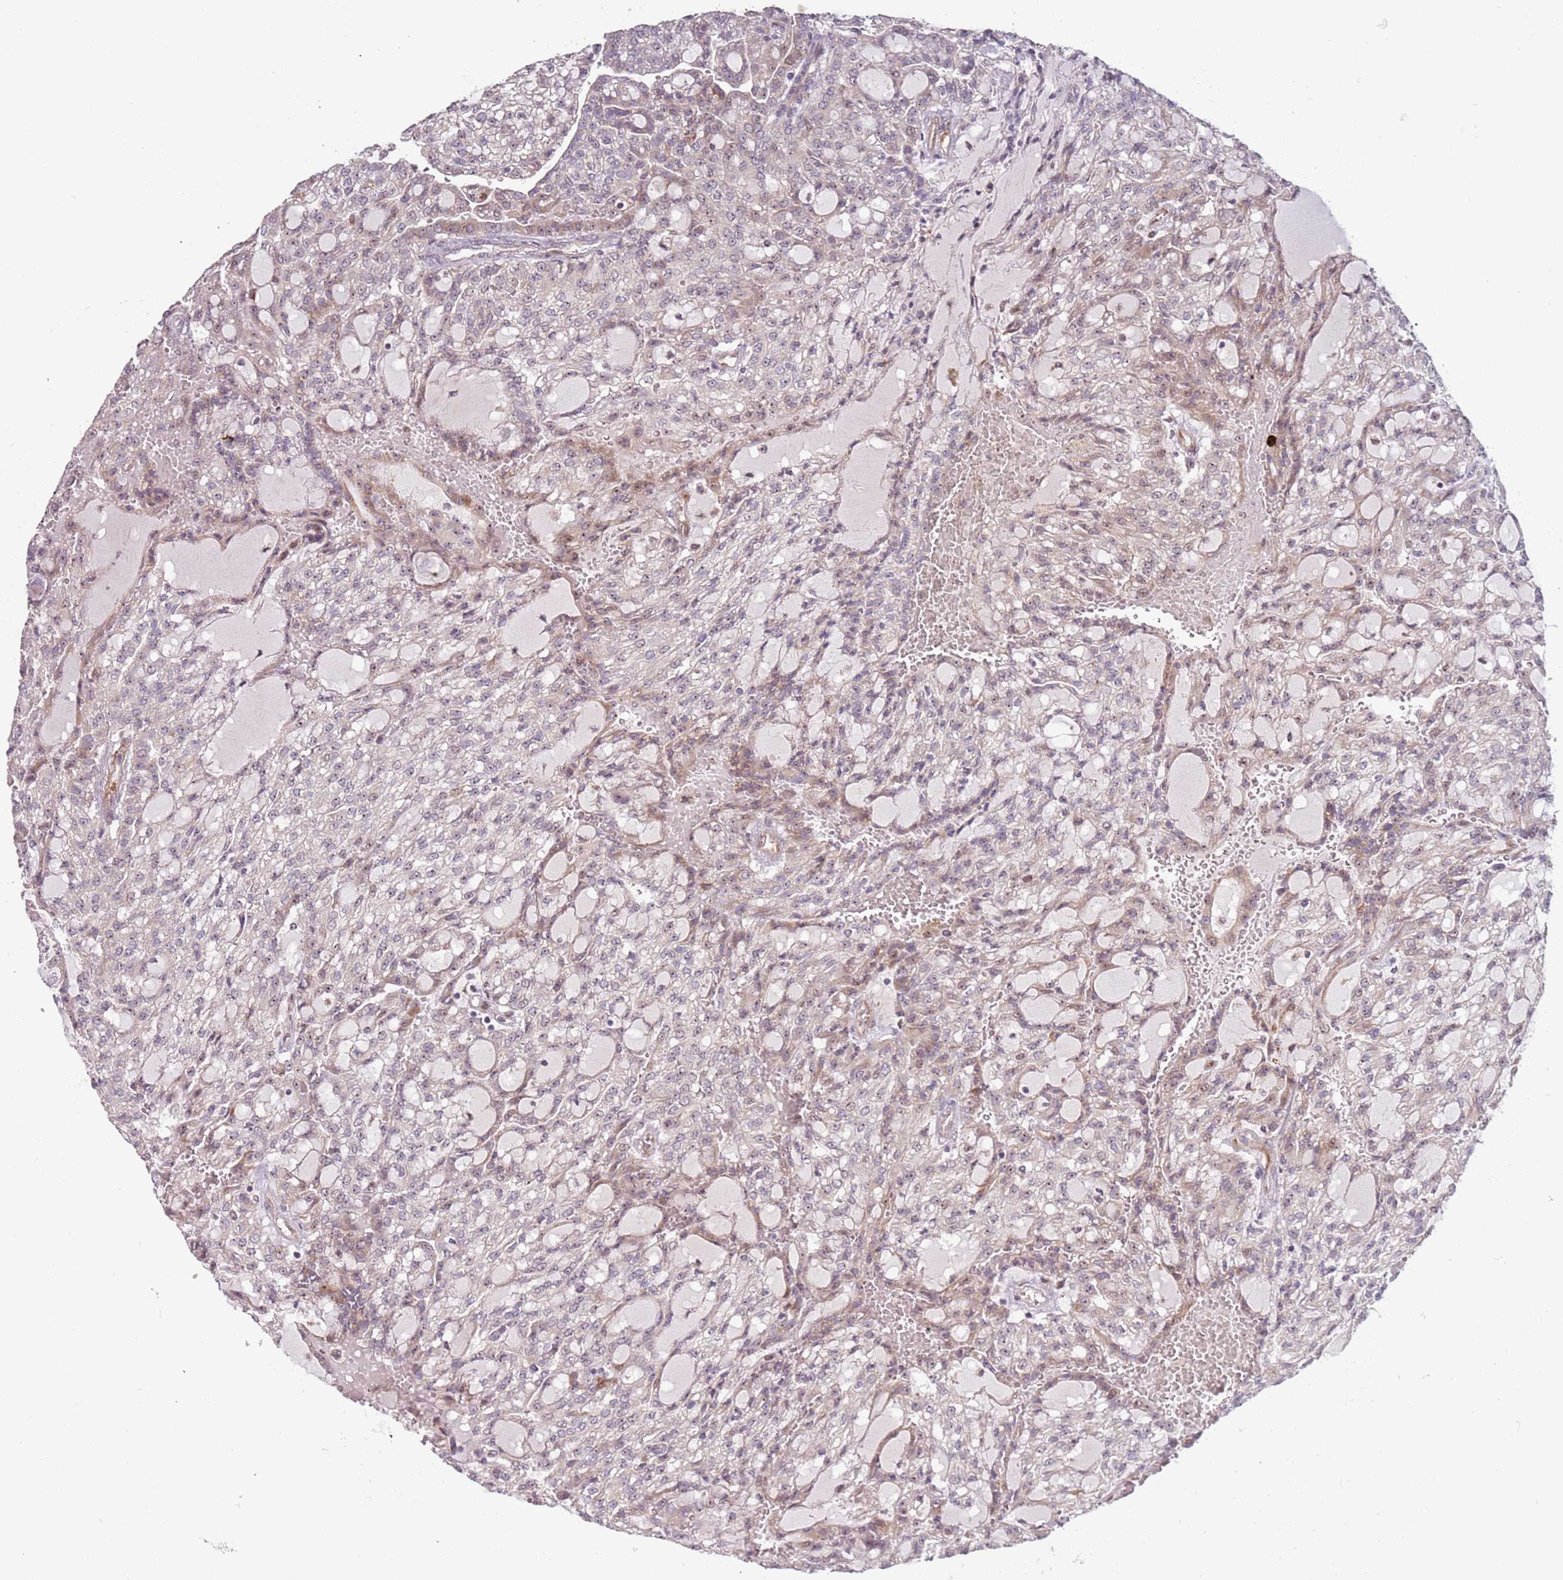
{"staining": {"intensity": "weak", "quantity": "<25%", "location": "nuclear"}, "tissue": "renal cancer", "cell_type": "Tumor cells", "image_type": "cancer", "snomed": [{"axis": "morphology", "description": "Adenocarcinoma, NOS"}, {"axis": "topography", "description": "Kidney"}], "caption": "Human renal adenocarcinoma stained for a protein using IHC exhibits no positivity in tumor cells.", "gene": "UCMA", "patient": {"sex": "male", "age": 63}}